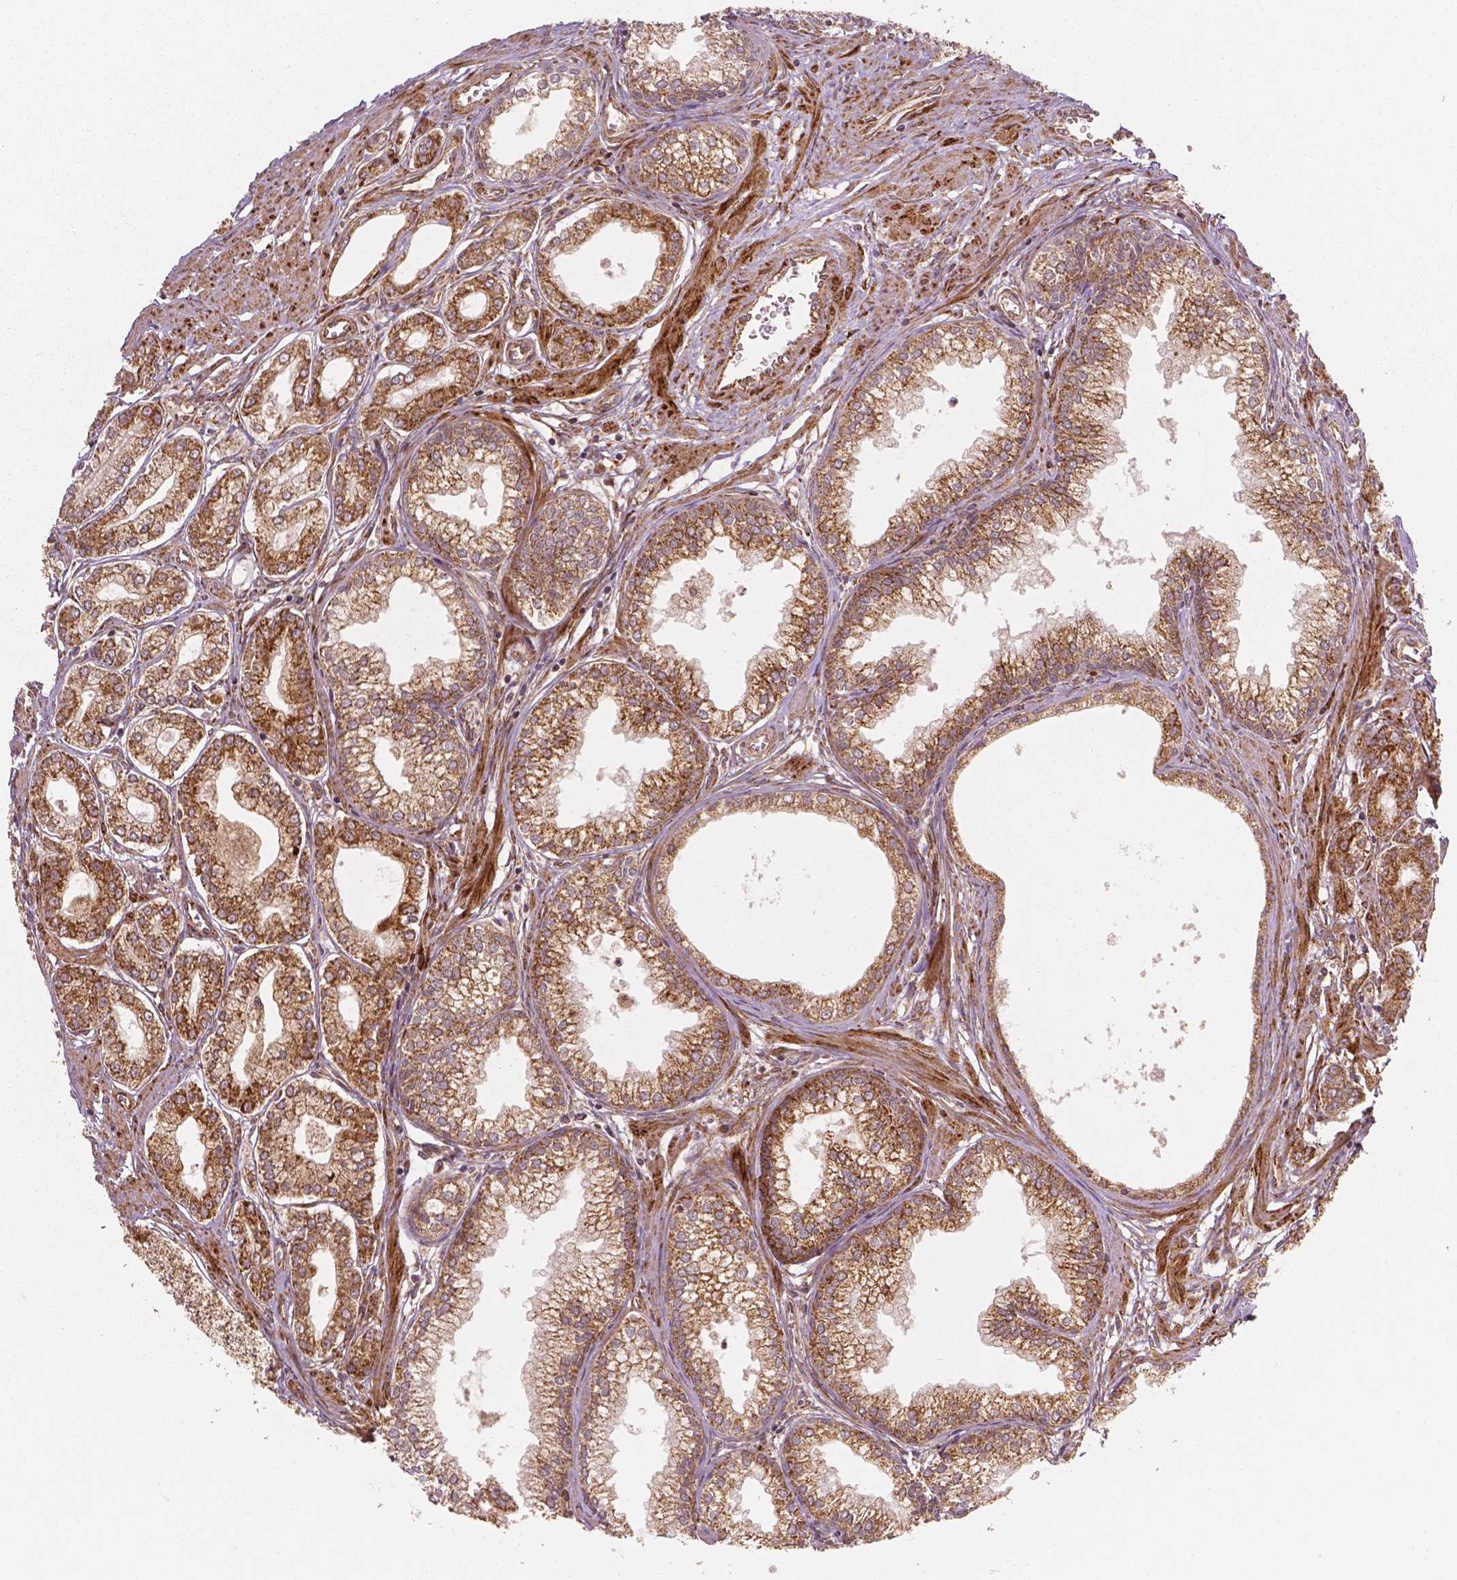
{"staining": {"intensity": "strong", "quantity": ">75%", "location": "cytoplasmic/membranous"}, "tissue": "prostate cancer", "cell_type": "Tumor cells", "image_type": "cancer", "snomed": [{"axis": "morphology", "description": "Adenocarcinoma, NOS"}, {"axis": "topography", "description": "Prostate"}], "caption": "Prostate cancer stained with a brown dye demonstrates strong cytoplasmic/membranous positive expression in about >75% of tumor cells.", "gene": "PGAM5", "patient": {"sex": "male", "age": 71}}